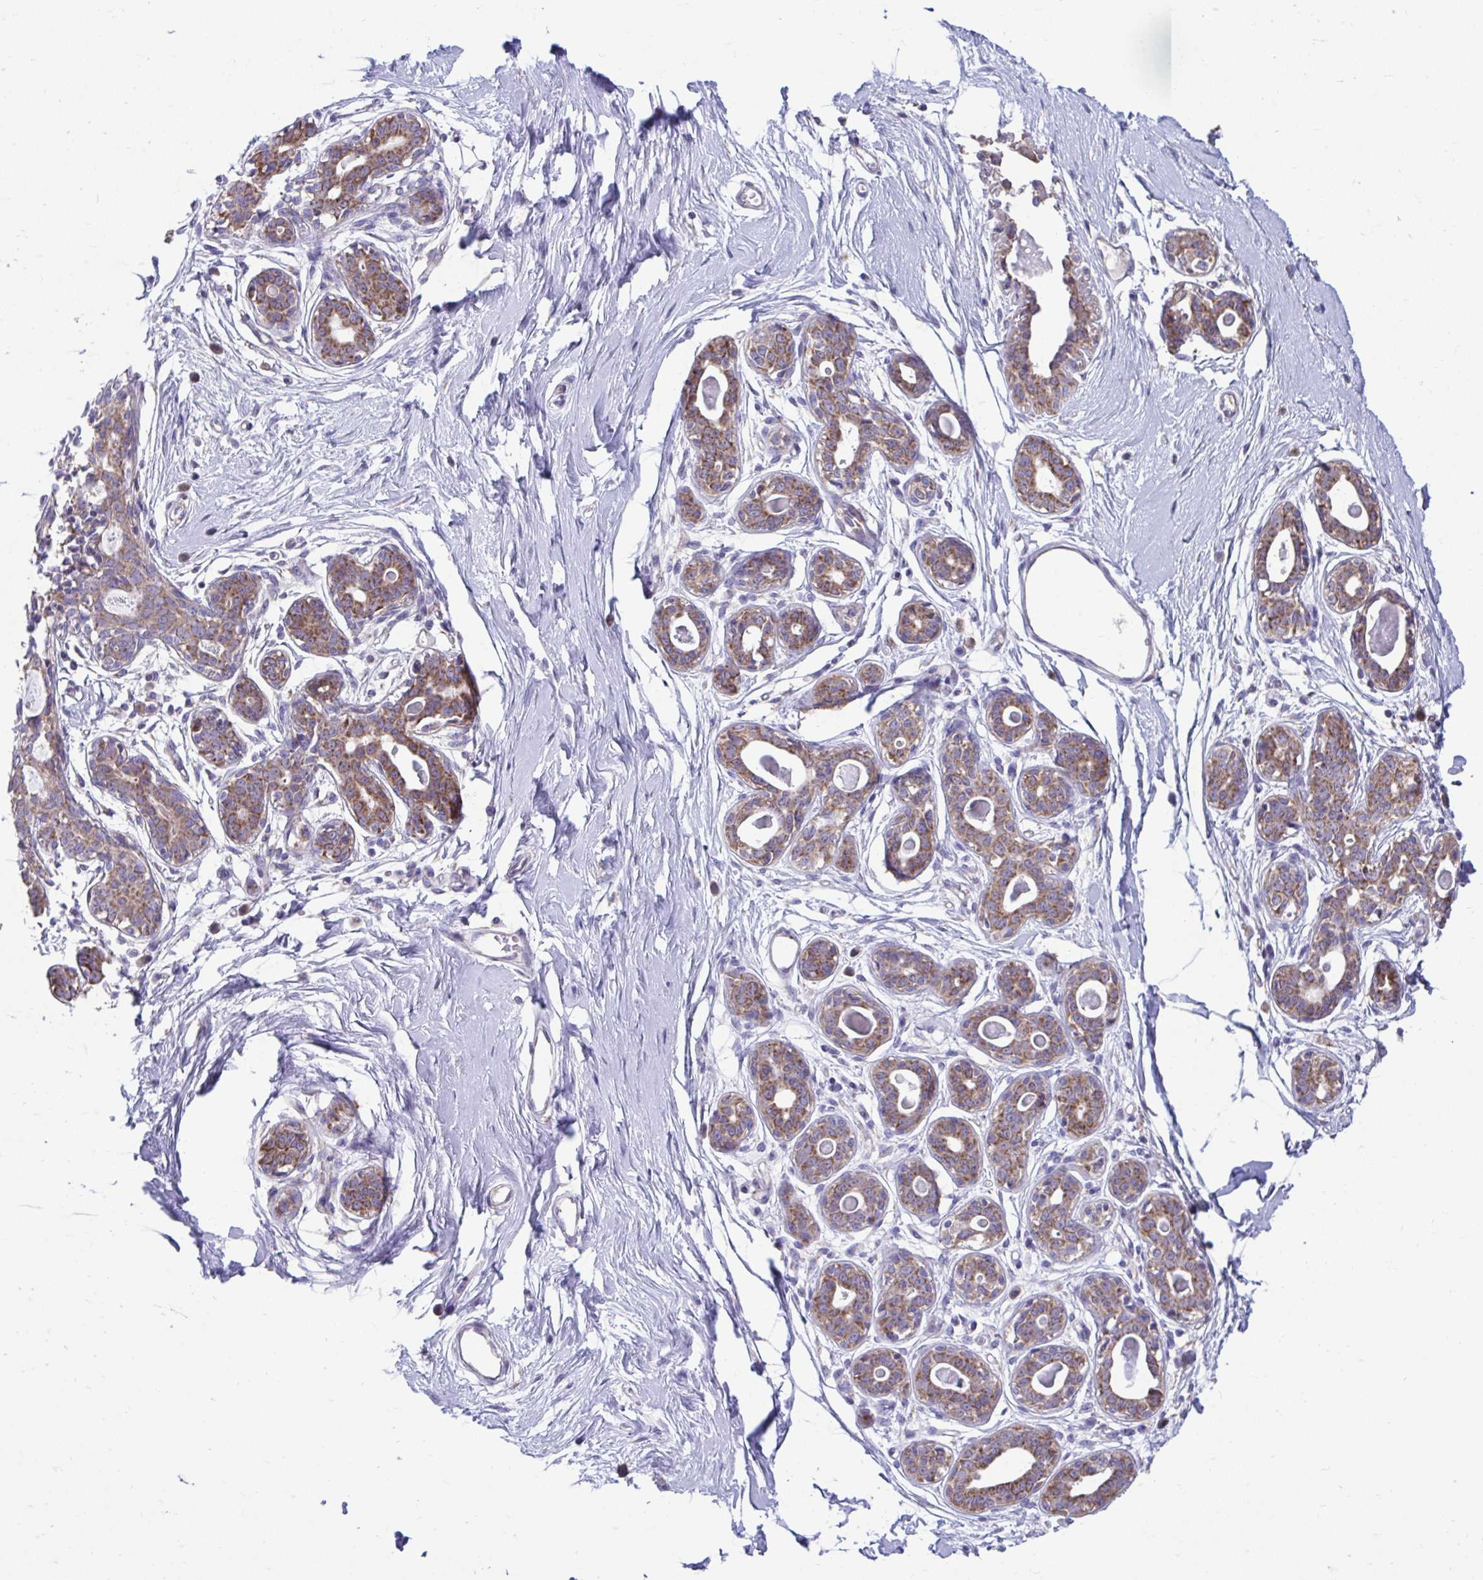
{"staining": {"intensity": "negative", "quantity": "none", "location": "none"}, "tissue": "breast", "cell_type": "Adipocytes", "image_type": "normal", "snomed": [{"axis": "morphology", "description": "Normal tissue, NOS"}, {"axis": "topography", "description": "Breast"}], "caption": "This histopathology image is of unremarkable breast stained with immunohistochemistry (IHC) to label a protein in brown with the nuclei are counter-stained blue. There is no positivity in adipocytes.", "gene": "LINGO4", "patient": {"sex": "female", "age": 45}}